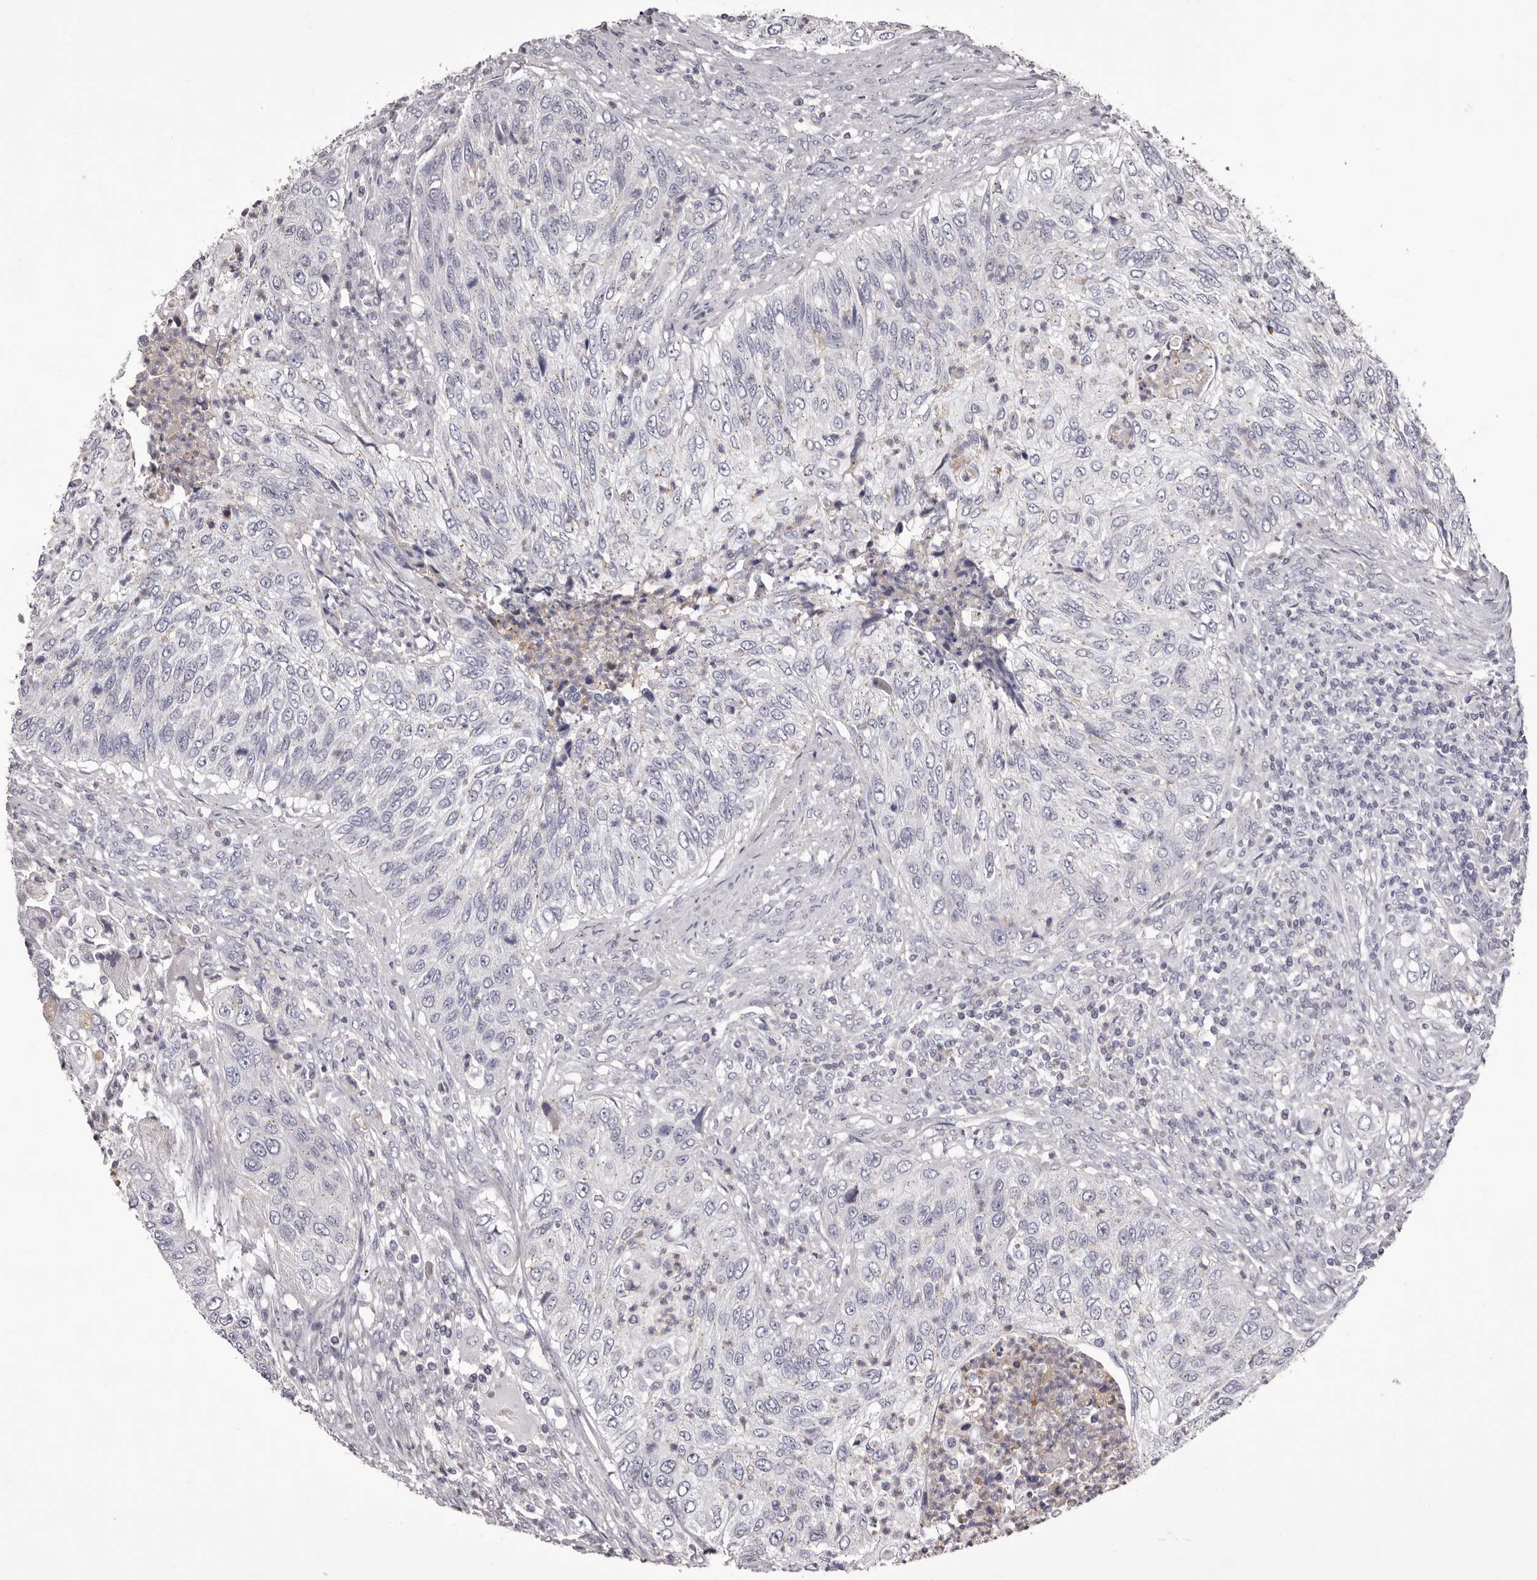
{"staining": {"intensity": "negative", "quantity": "none", "location": "none"}, "tissue": "urothelial cancer", "cell_type": "Tumor cells", "image_type": "cancer", "snomed": [{"axis": "morphology", "description": "Urothelial carcinoma, High grade"}, {"axis": "topography", "description": "Urinary bladder"}], "caption": "Tumor cells are negative for brown protein staining in urothelial carcinoma (high-grade). Nuclei are stained in blue.", "gene": "PEG10", "patient": {"sex": "female", "age": 60}}